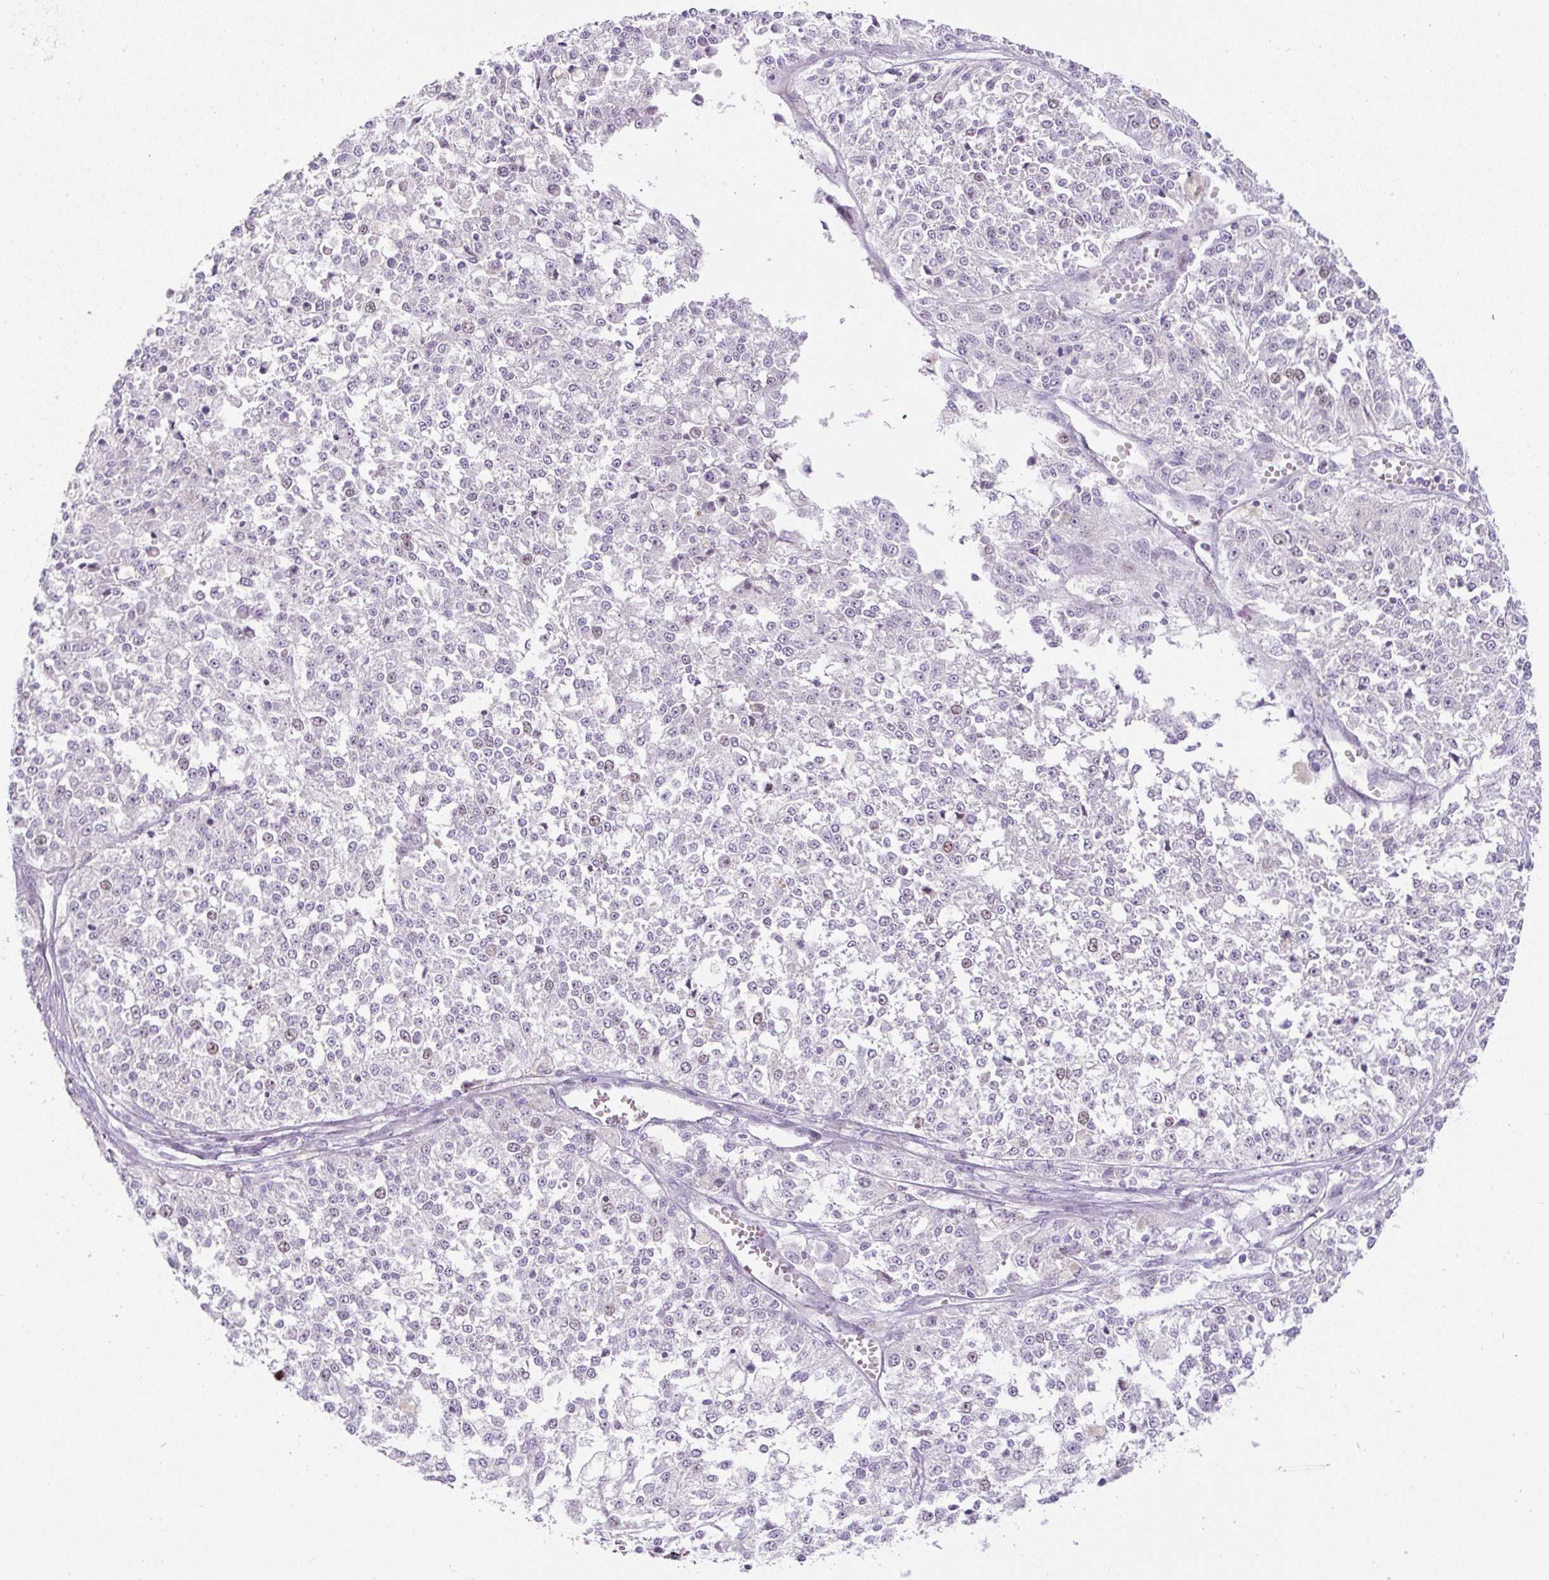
{"staining": {"intensity": "weak", "quantity": "<25%", "location": "nuclear"}, "tissue": "melanoma", "cell_type": "Tumor cells", "image_type": "cancer", "snomed": [{"axis": "morphology", "description": "Malignant melanoma, NOS"}, {"axis": "topography", "description": "Skin"}], "caption": "The micrograph demonstrates no staining of tumor cells in malignant melanoma.", "gene": "ADAMTS19", "patient": {"sex": "female", "age": 64}}